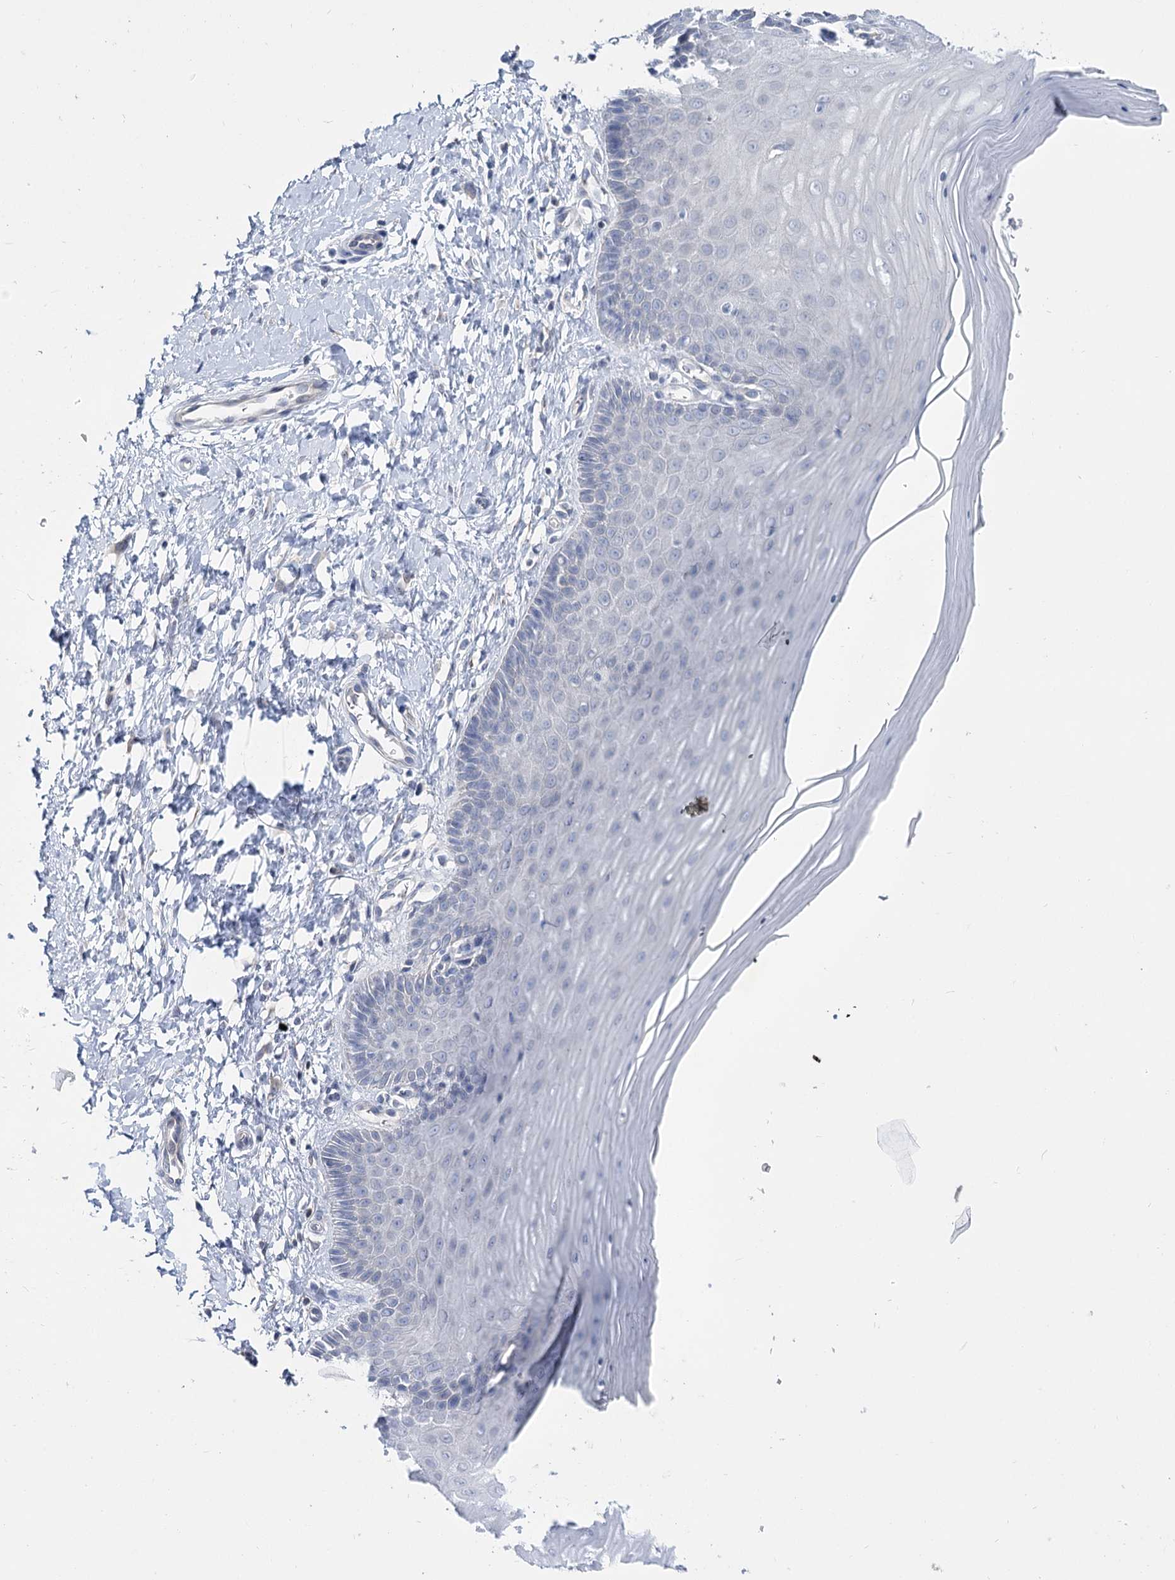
{"staining": {"intensity": "negative", "quantity": "none", "location": "none"}, "tissue": "cervix", "cell_type": "Glandular cells", "image_type": "normal", "snomed": [{"axis": "morphology", "description": "Normal tissue, NOS"}, {"axis": "topography", "description": "Cervix"}], "caption": "Benign cervix was stained to show a protein in brown. There is no significant staining in glandular cells. The staining is performed using DAB brown chromogen with nuclei counter-stained in using hematoxylin.", "gene": "UGP2", "patient": {"sex": "female", "age": 55}}